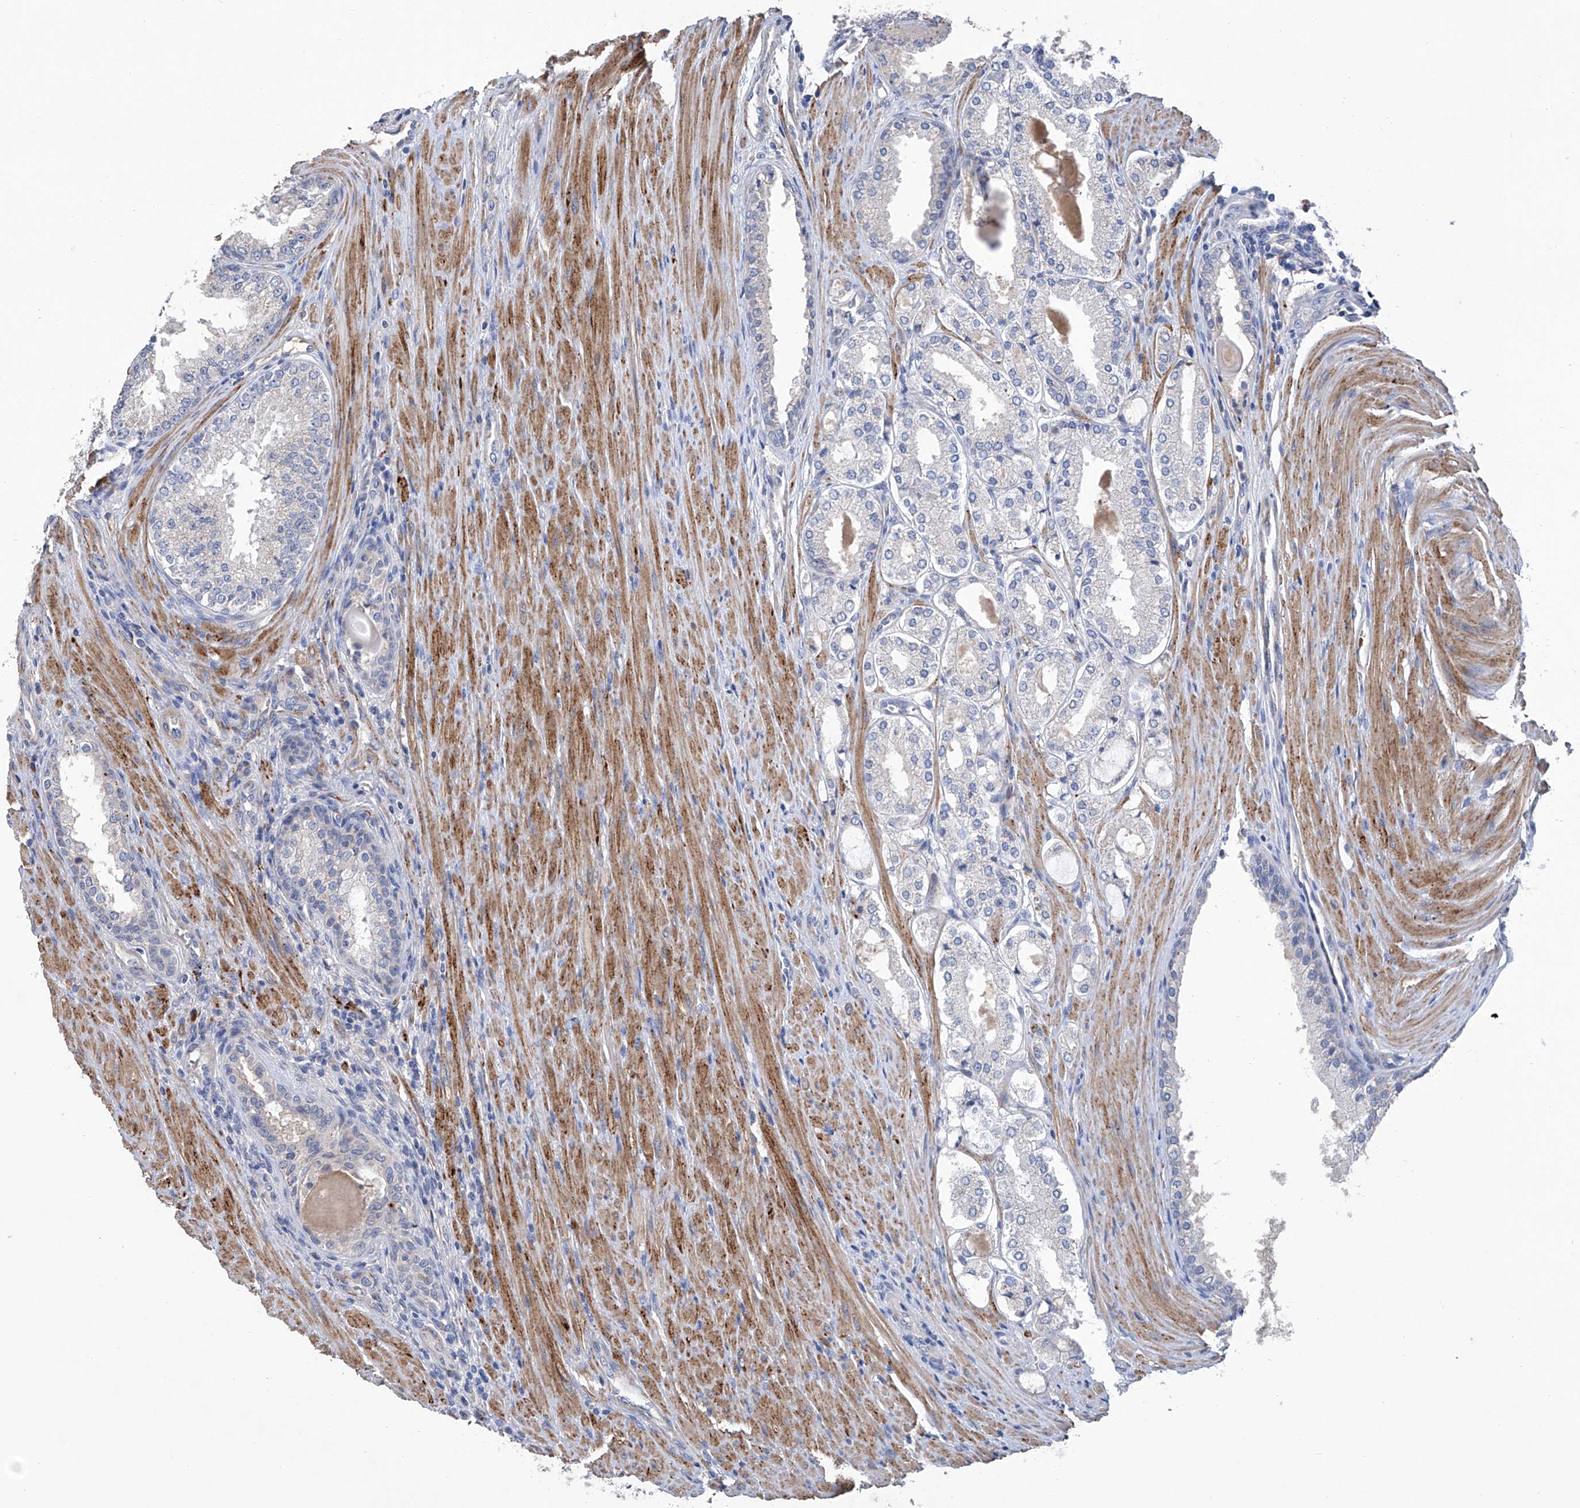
{"staining": {"intensity": "negative", "quantity": "none", "location": "none"}, "tissue": "prostate cancer", "cell_type": "Tumor cells", "image_type": "cancer", "snomed": [{"axis": "morphology", "description": "Adenocarcinoma, High grade"}, {"axis": "topography", "description": "Prostate"}], "caption": "Micrograph shows no protein positivity in tumor cells of prostate high-grade adenocarcinoma tissue.", "gene": "GPT", "patient": {"sex": "male", "age": 60}}